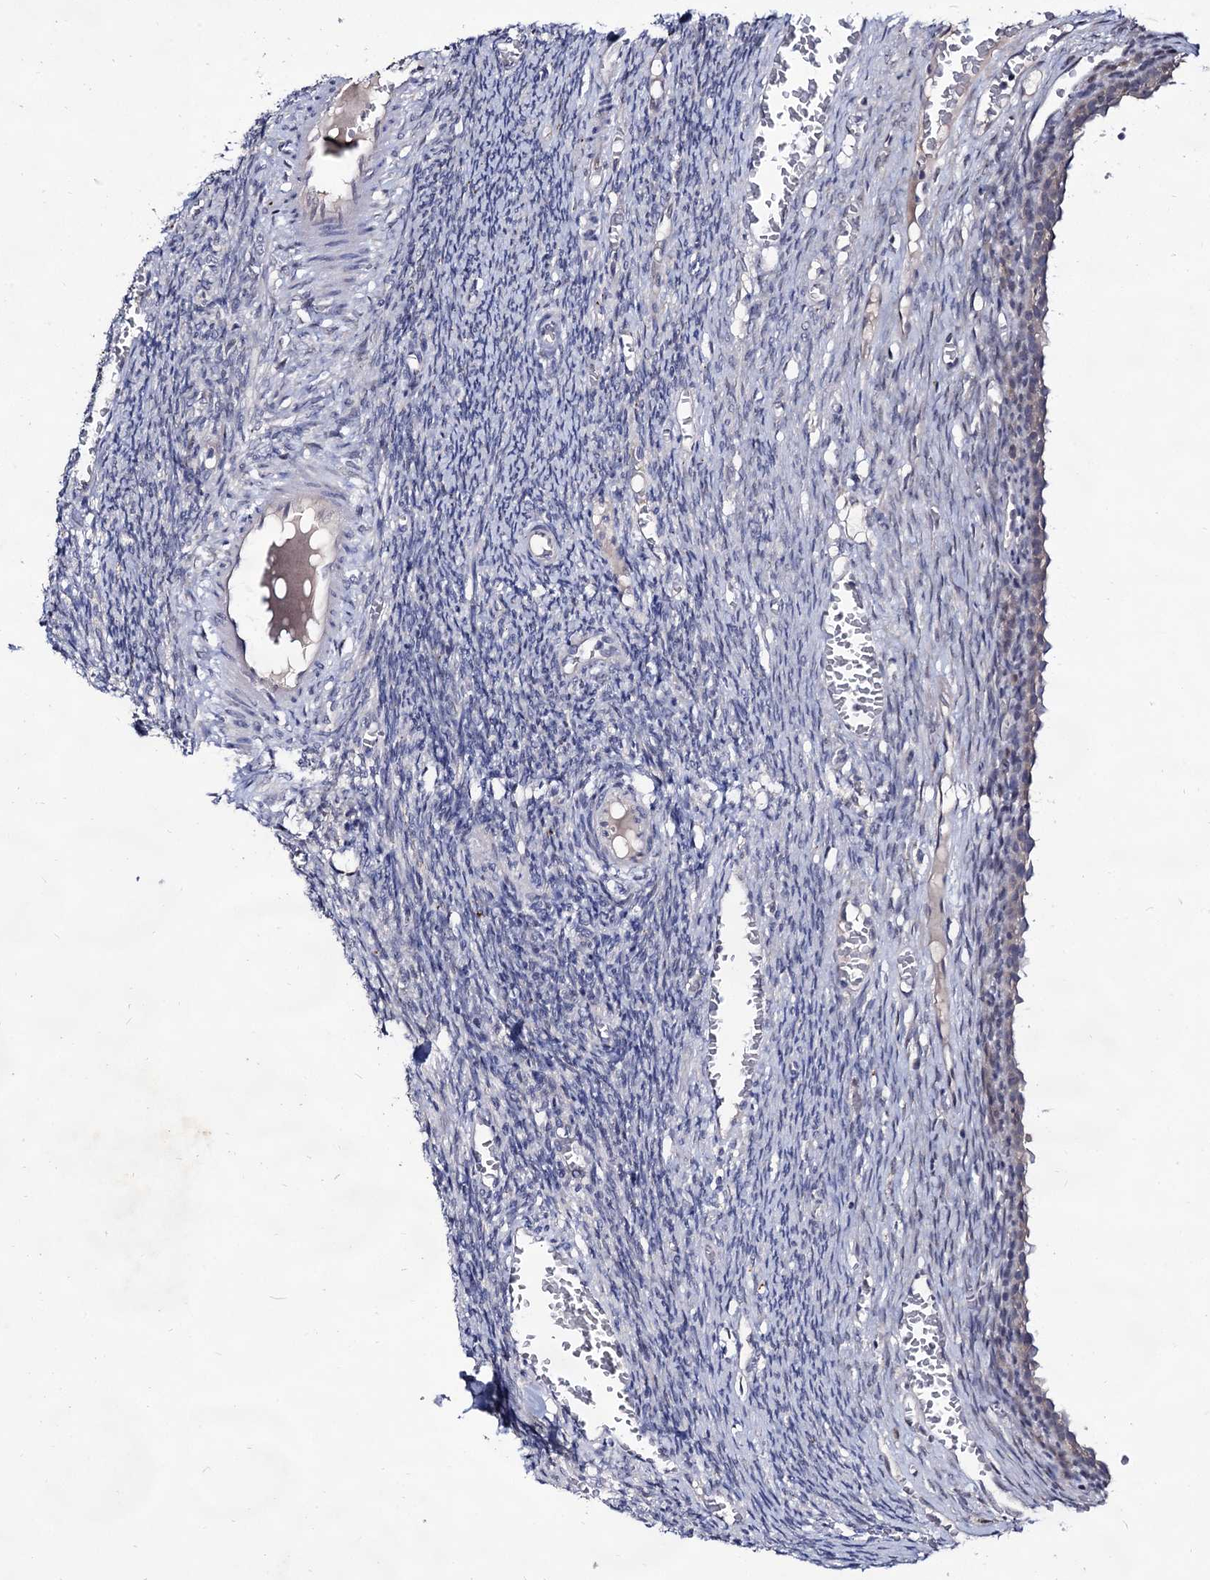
{"staining": {"intensity": "negative", "quantity": "none", "location": "none"}, "tissue": "ovary", "cell_type": "Ovarian stroma cells", "image_type": "normal", "snomed": [{"axis": "morphology", "description": "Normal tissue, NOS"}, {"axis": "topography", "description": "Ovary"}], "caption": "DAB immunohistochemical staining of benign ovary reveals no significant staining in ovarian stroma cells.", "gene": "ARFIP2", "patient": {"sex": "female", "age": 27}}